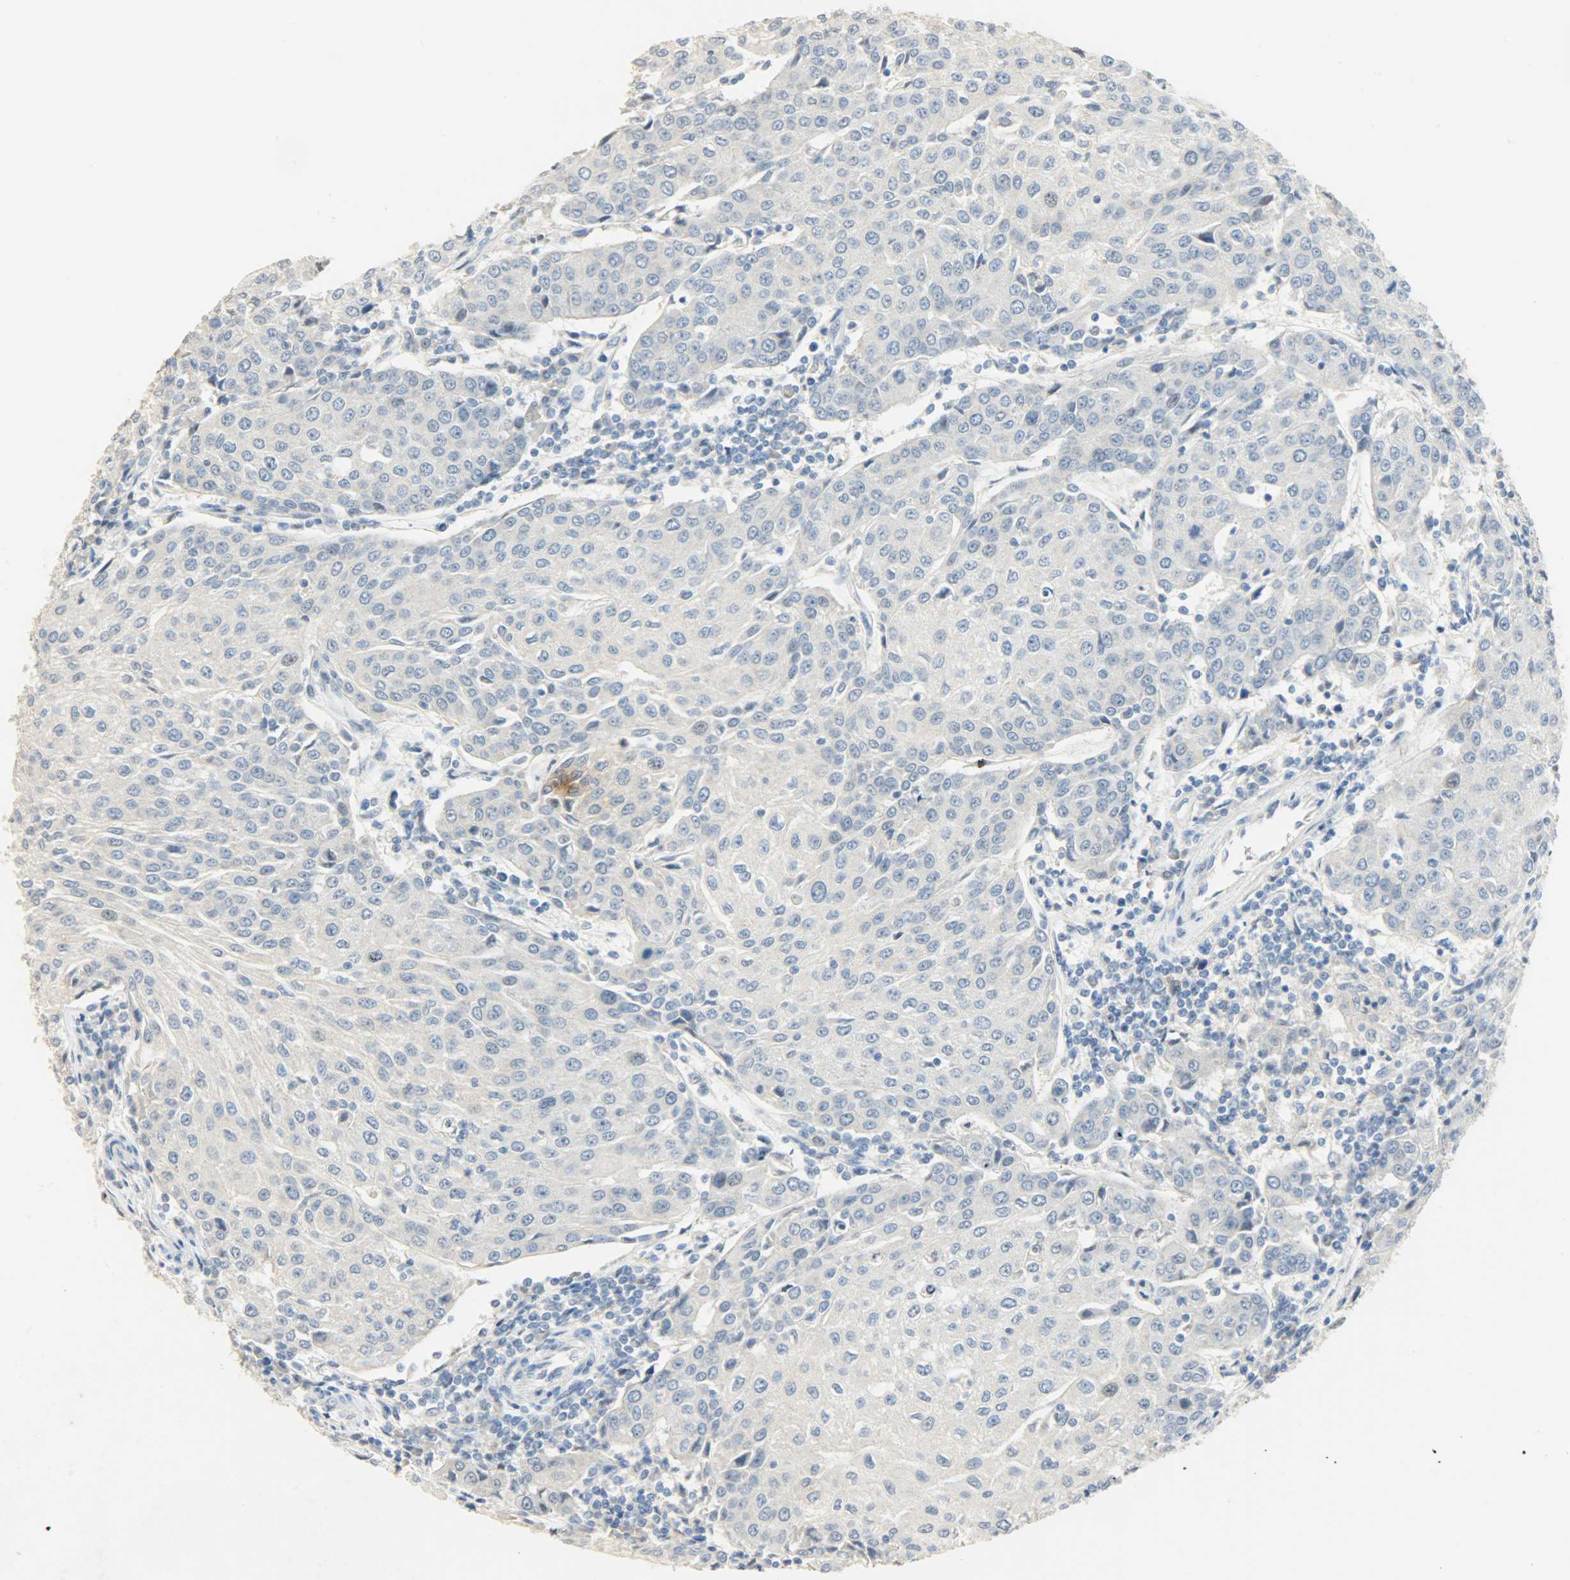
{"staining": {"intensity": "negative", "quantity": "none", "location": "none"}, "tissue": "urothelial cancer", "cell_type": "Tumor cells", "image_type": "cancer", "snomed": [{"axis": "morphology", "description": "Urothelial carcinoma, High grade"}, {"axis": "topography", "description": "Urinary bladder"}], "caption": "Immunohistochemistry (IHC) of human urothelial cancer displays no expression in tumor cells.", "gene": "DNAJB6", "patient": {"sex": "female", "age": 85}}